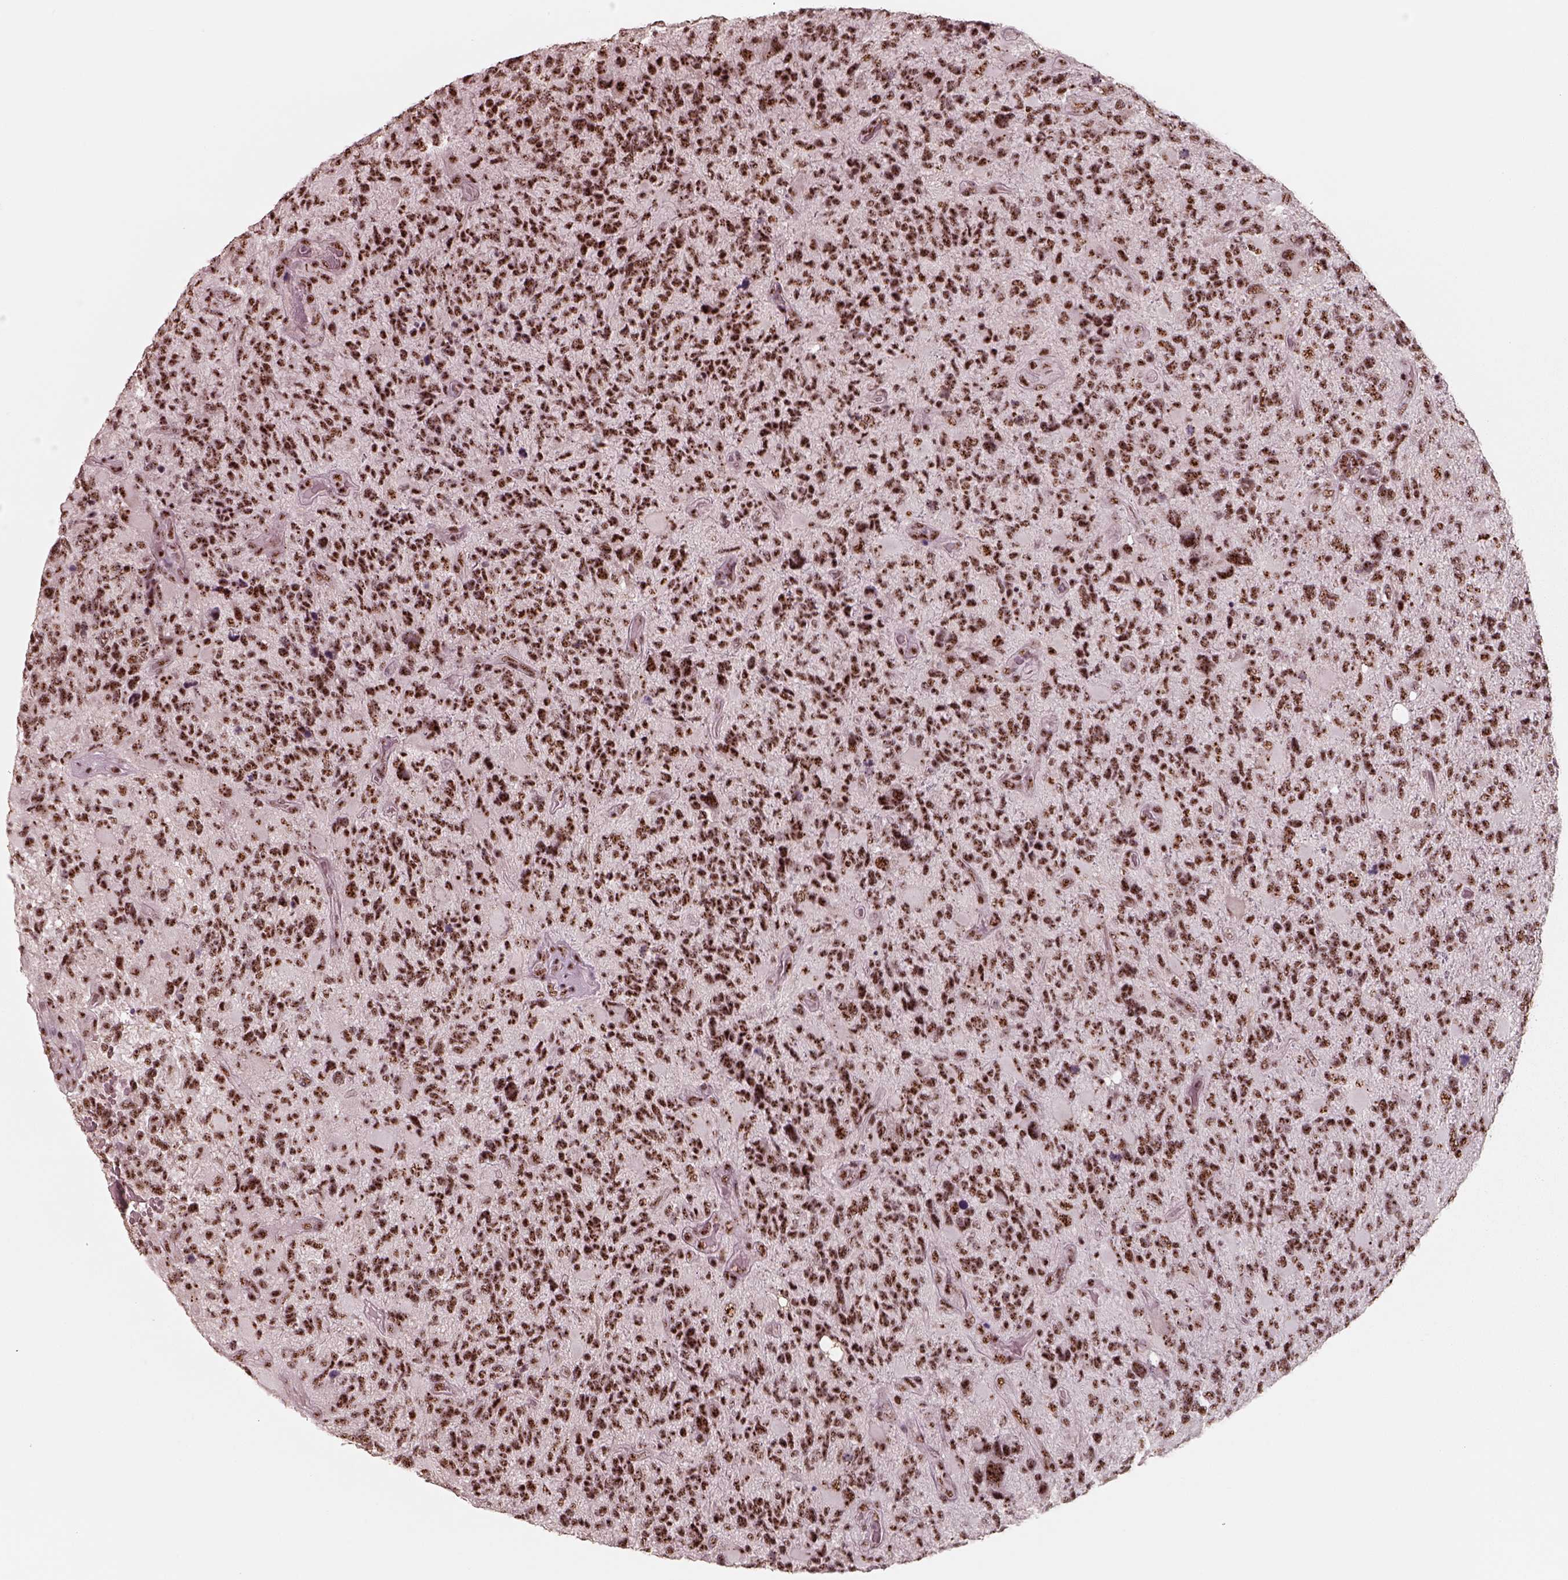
{"staining": {"intensity": "strong", "quantity": ">75%", "location": "nuclear"}, "tissue": "glioma", "cell_type": "Tumor cells", "image_type": "cancer", "snomed": [{"axis": "morphology", "description": "Glioma, malignant, High grade"}, {"axis": "topography", "description": "Brain"}], "caption": "This is a micrograph of immunohistochemistry (IHC) staining of glioma, which shows strong positivity in the nuclear of tumor cells.", "gene": "ATXN7L3", "patient": {"sex": "female", "age": 71}}